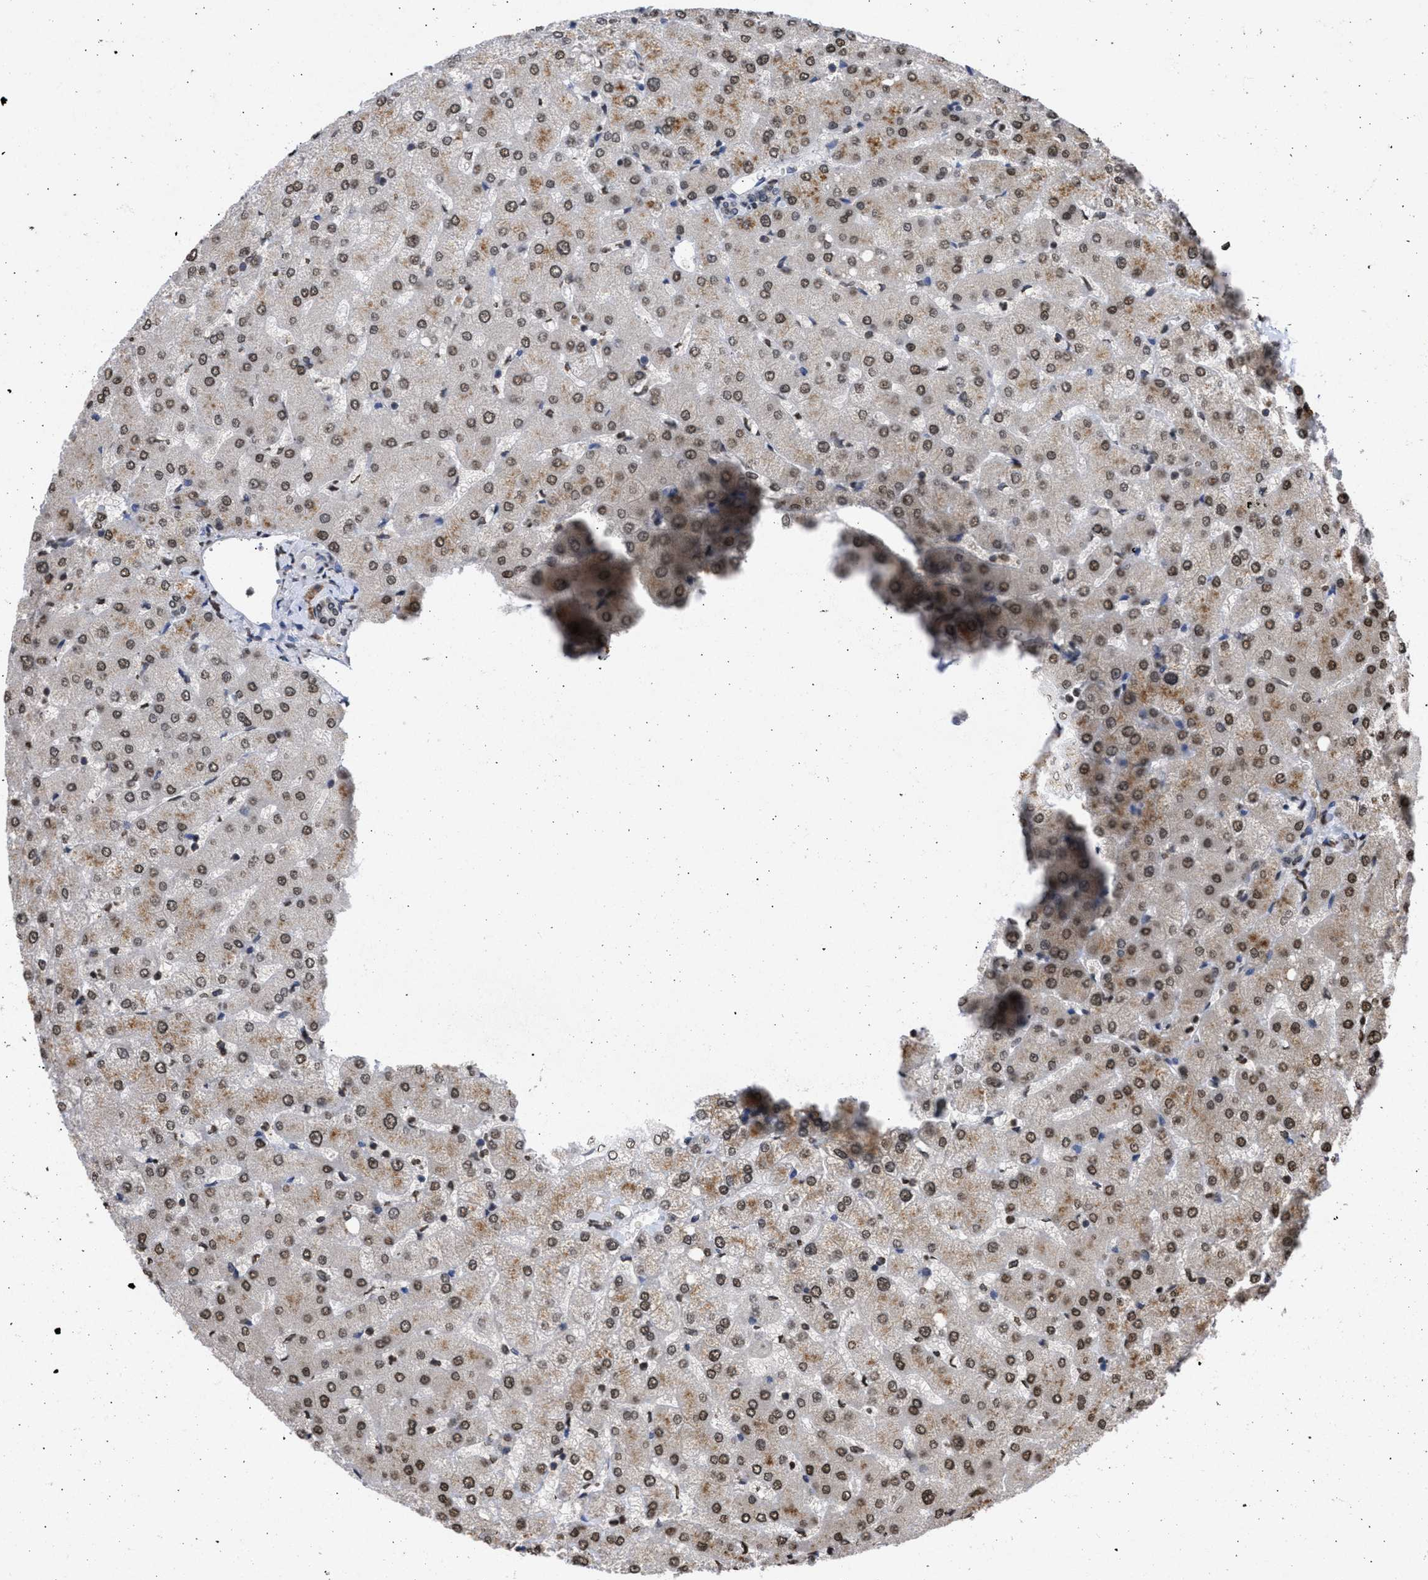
{"staining": {"intensity": "weak", "quantity": "25%-75%", "location": "nuclear"}, "tissue": "liver", "cell_type": "Cholangiocytes", "image_type": "normal", "snomed": [{"axis": "morphology", "description": "Normal tissue, NOS"}, {"axis": "topography", "description": "Liver"}], "caption": "DAB (3,3'-diaminobenzidine) immunohistochemical staining of normal human liver shows weak nuclear protein positivity in approximately 25%-75% of cholangiocytes.", "gene": "NUP35", "patient": {"sex": "female", "age": 54}}